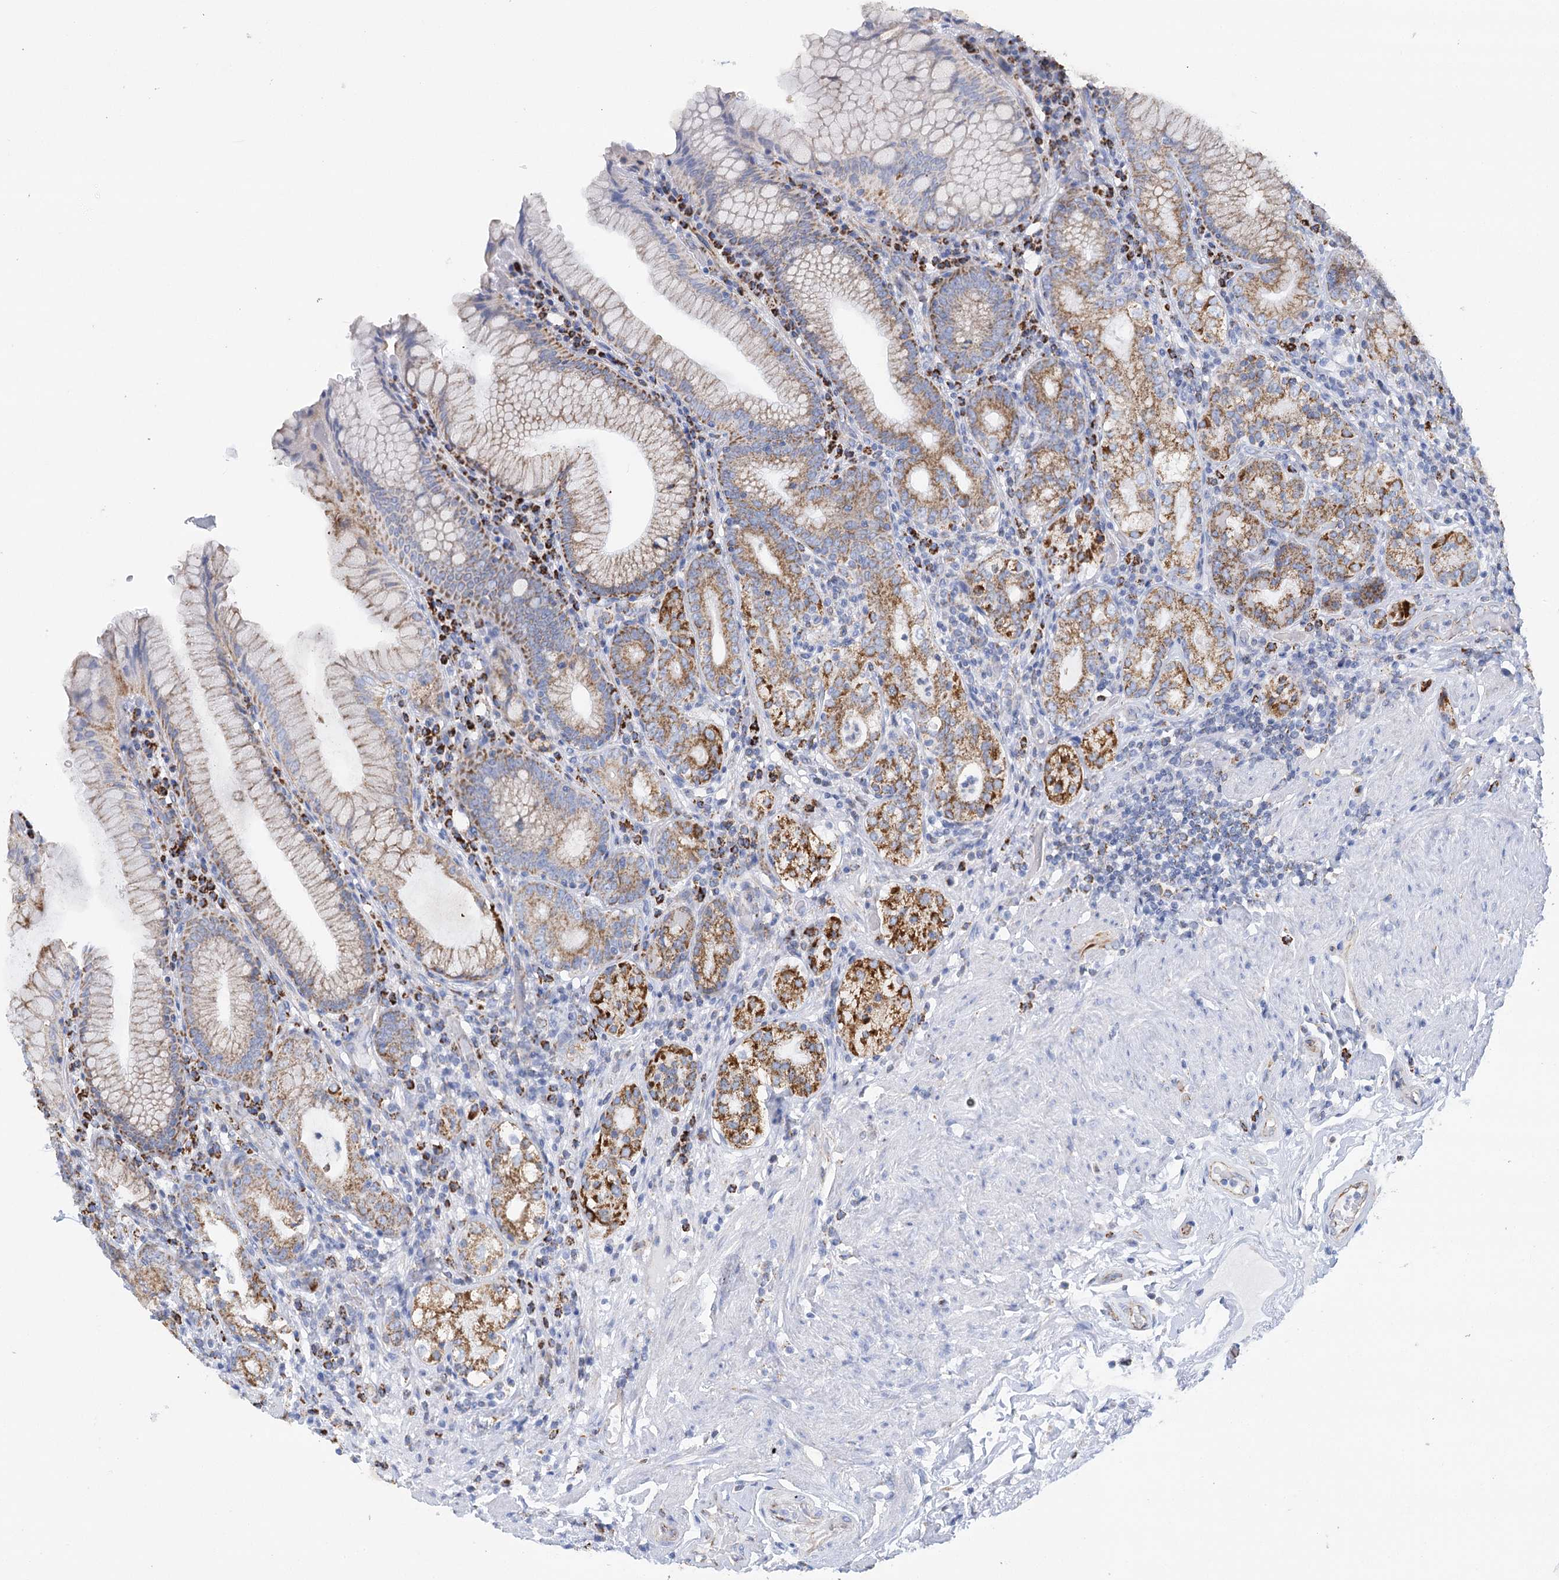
{"staining": {"intensity": "strong", "quantity": "25%-75%", "location": "cytoplasmic/membranous"}, "tissue": "stomach", "cell_type": "Glandular cells", "image_type": "normal", "snomed": [{"axis": "morphology", "description": "Normal tissue, NOS"}, {"axis": "topography", "description": "Stomach, upper"}, {"axis": "topography", "description": "Stomach, lower"}], "caption": "Immunohistochemistry (IHC) (DAB) staining of benign stomach exhibits strong cytoplasmic/membranous protein expression in approximately 25%-75% of glandular cells.", "gene": "DHTKD1", "patient": {"sex": "female", "age": 76}}